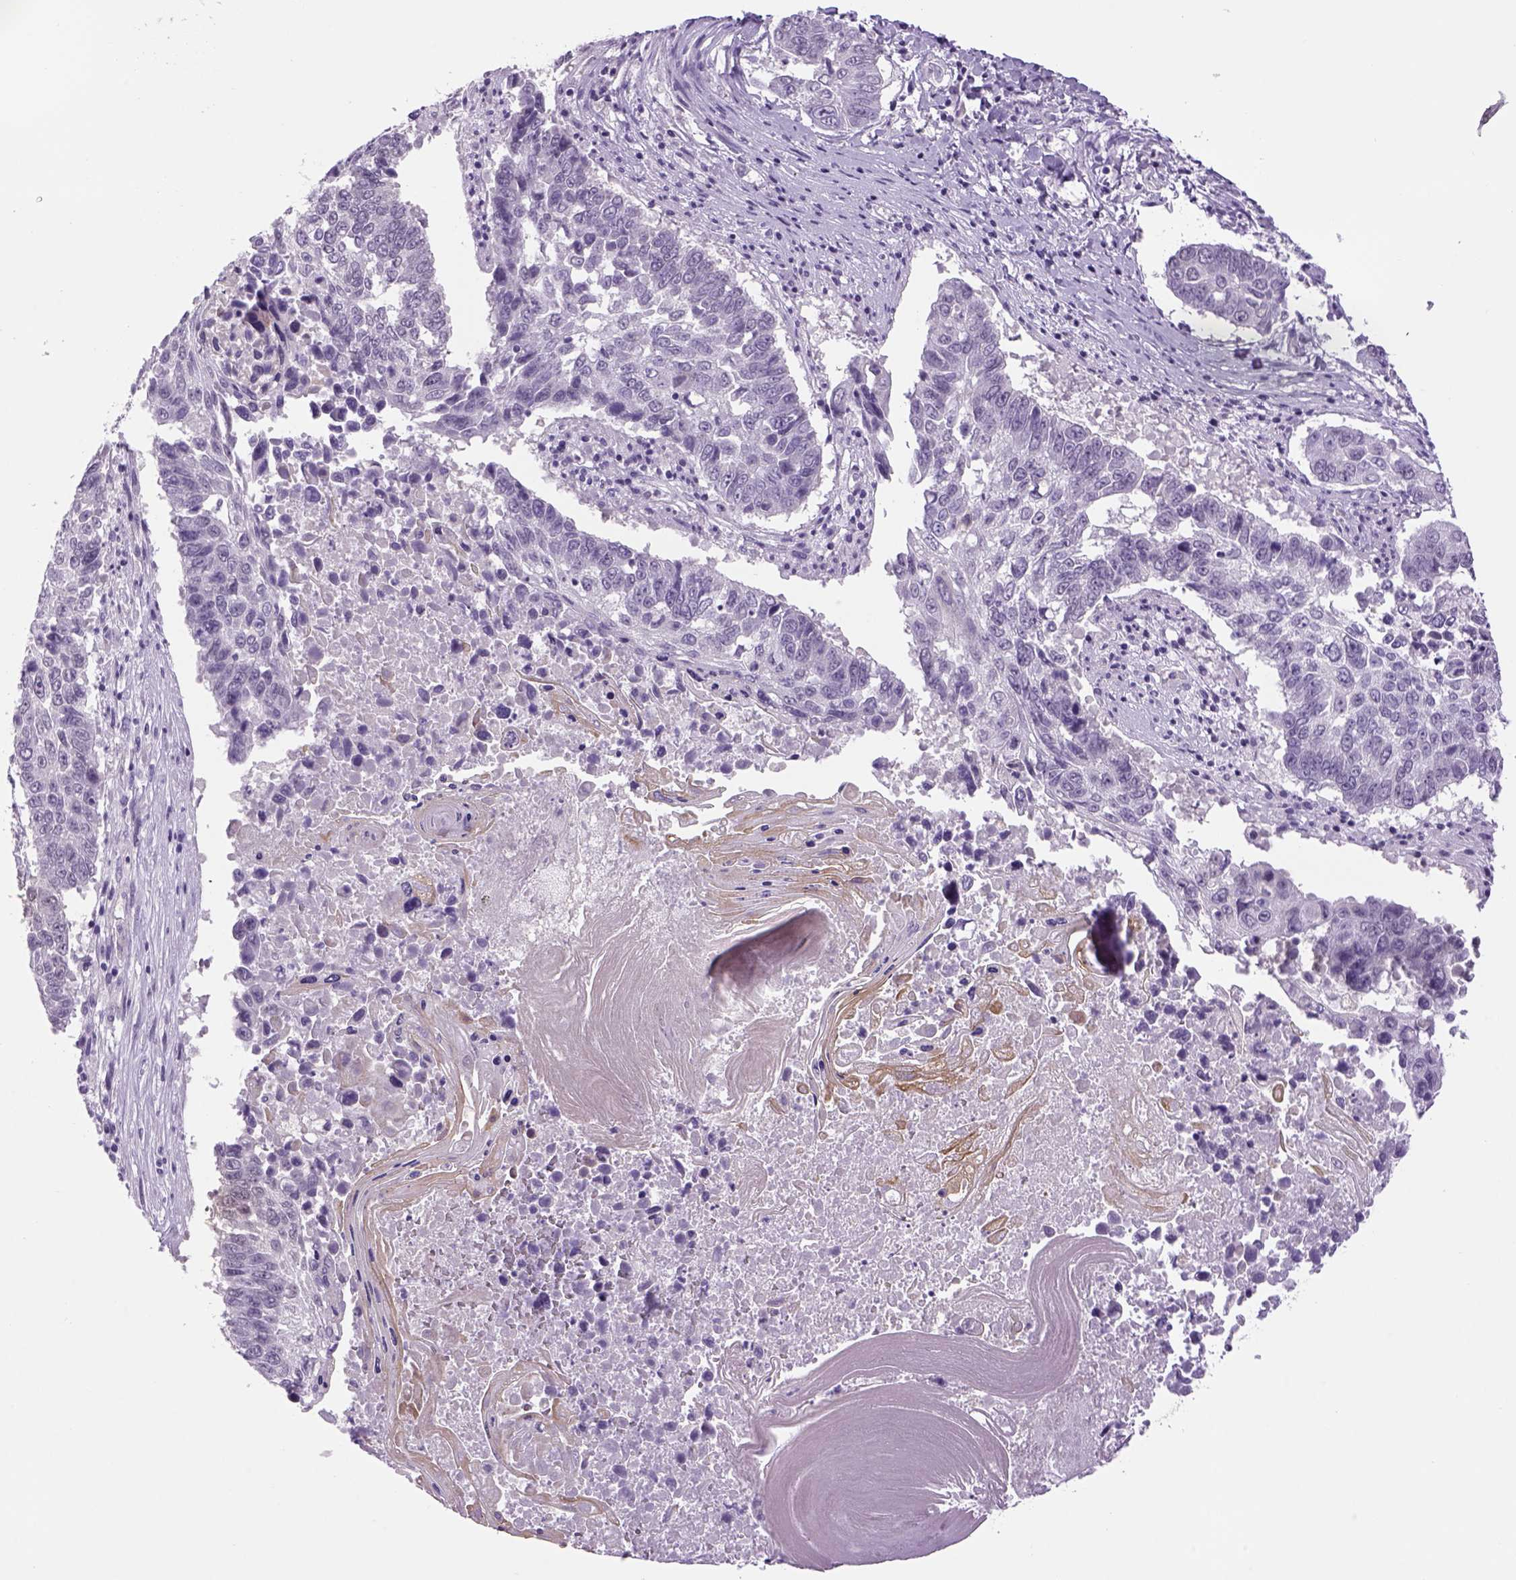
{"staining": {"intensity": "negative", "quantity": "none", "location": "none"}, "tissue": "lung cancer", "cell_type": "Tumor cells", "image_type": "cancer", "snomed": [{"axis": "morphology", "description": "Squamous cell carcinoma, NOS"}, {"axis": "topography", "description": "Lung"}], "caption": "This is a micrograph of immunohistochemistry staining of lung squamous cell carcinoma, which shows no positivity in tumor cells.", "gene": "DBH", "patient": {"sex": "male", "age": 73}}